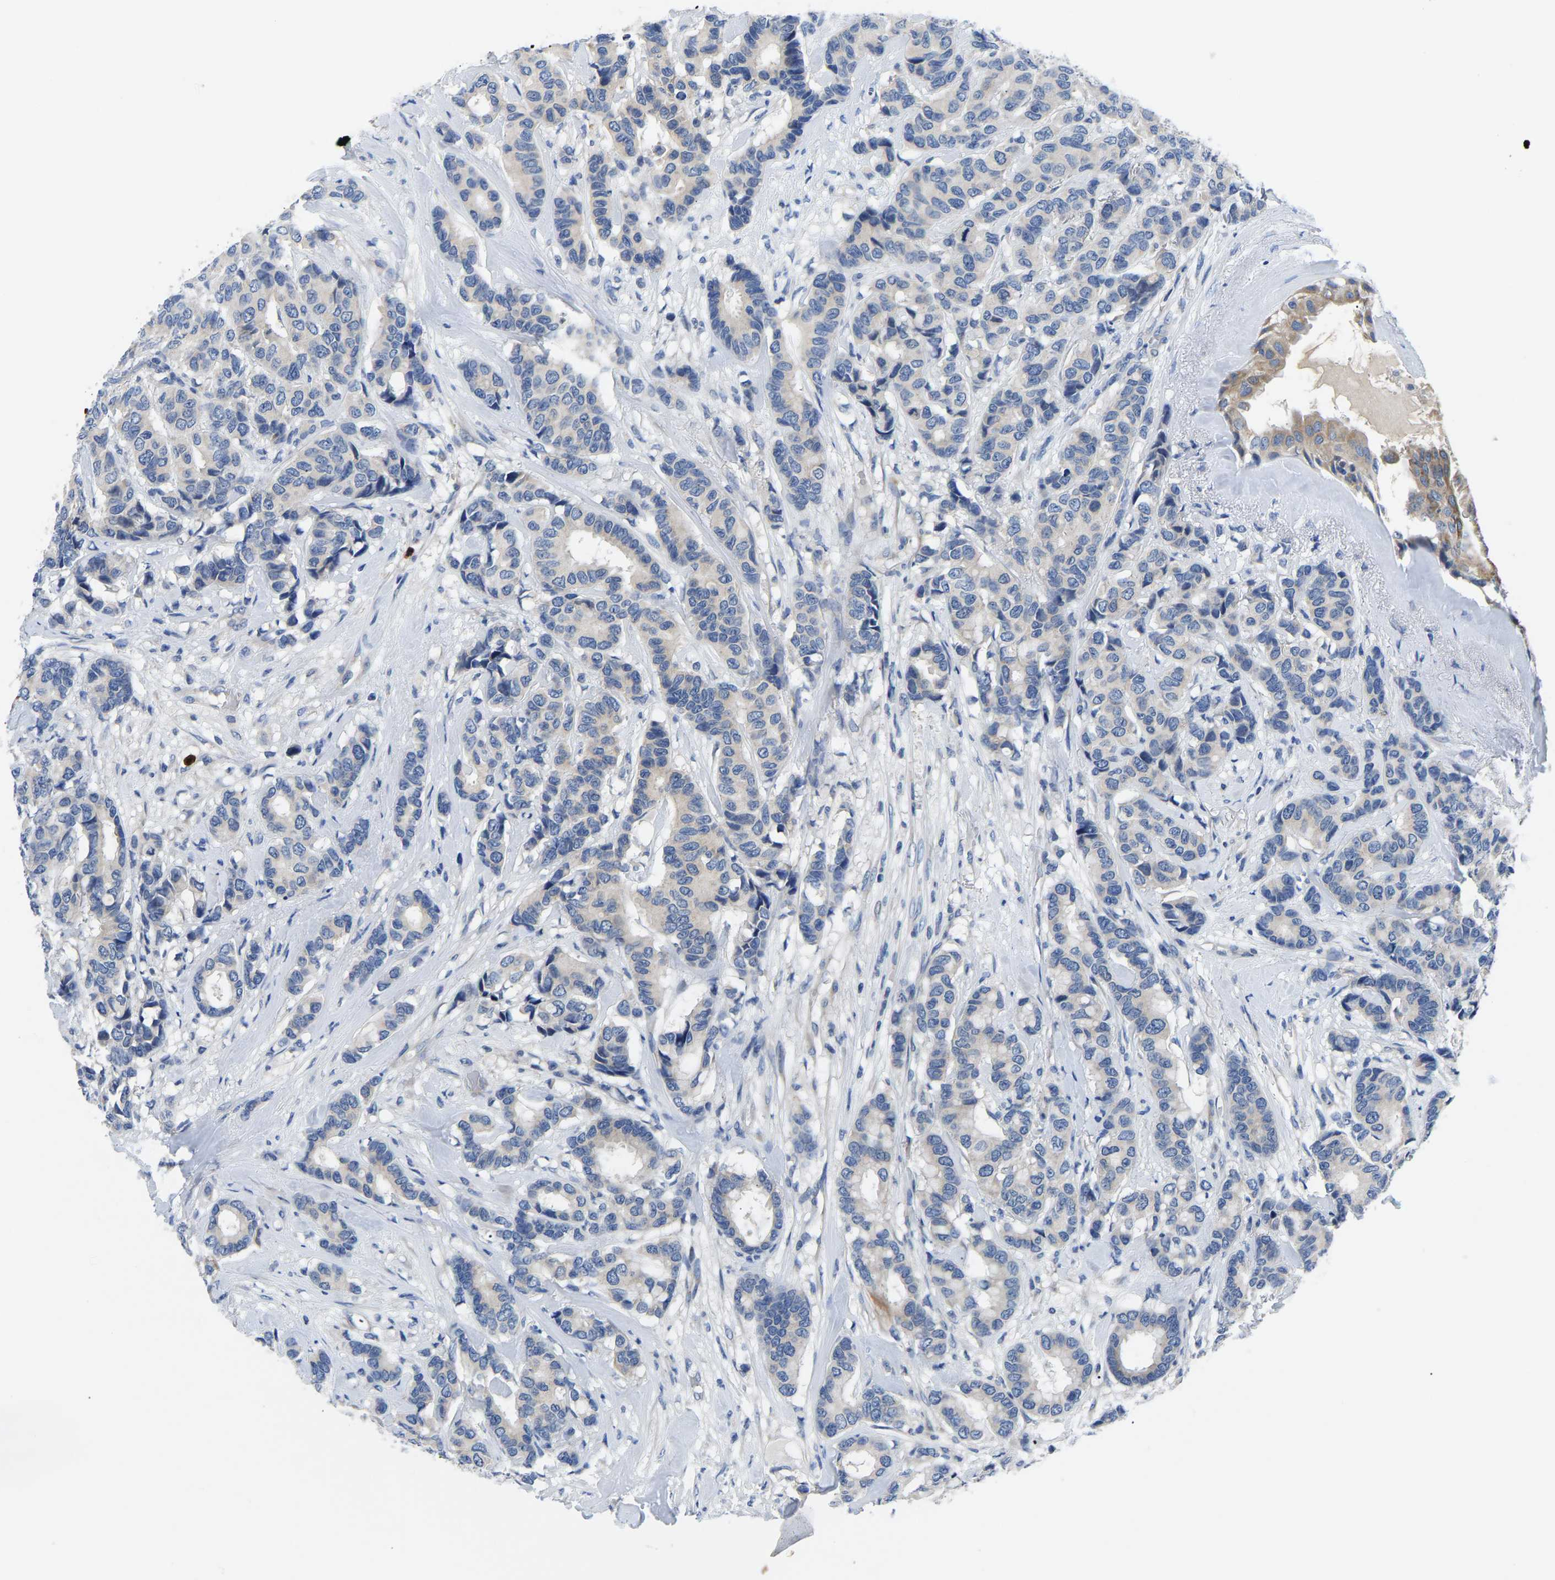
{"staining": {"intensity": "negative", "quantity": "none", "location": "none"}, "tissue": "breast cancer", "cell_type": "Tumor cells", "image_type": "cancer", "snomed": [{"axis": "morphology", "description": "Duct carcinoma"}, {"axis": "topography", "description": "Breast"}], "caption": "This histopathology image is of breast cancer (intraductal carcinoma) stained with immunohistochemistry (IHC) to label a protein in brown with the nuclei are counter-stained blue. There is no positivity in tumor cells. Nuclei are stained in blue.", "gene": "TOR1B", "patient": {"sex": "female", "age": 87}}